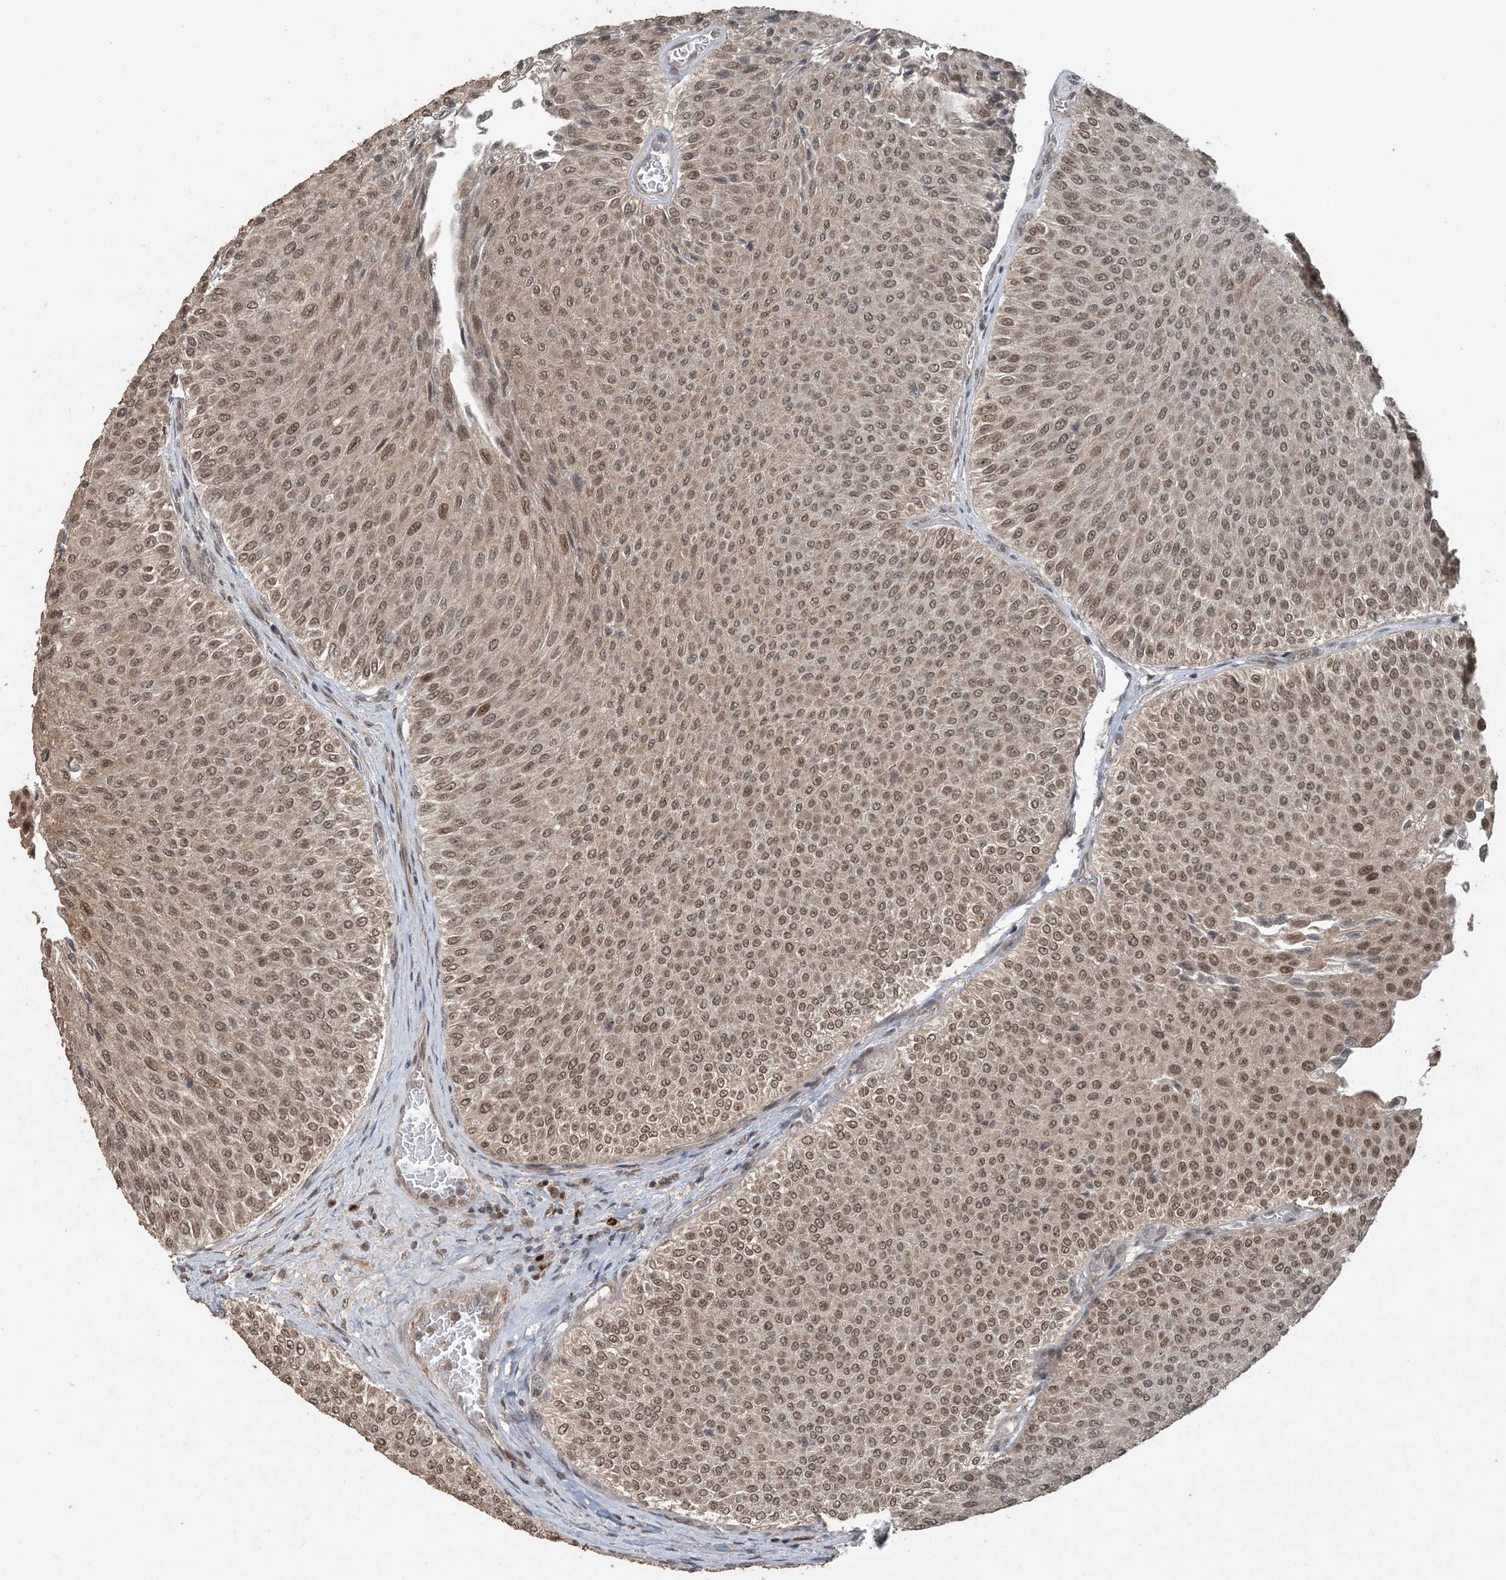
{"staining": {"intensity": "moderate", "quantity": ">75%", "location": "nuclear"}, "tissue": "urothelial cancer", "cell_type": "Tumor cells", "image_type": "cancer", "snomed": [{"axis": "morphology", "description": "Urothelial carcinoma, Low grade"}, {"axis": "topography", "description": "Urinary bladder"}], "caption": "About >75% of tumor cells in urothelial cancer show moderate nuclear protein staining as visualized by brown immunohistochemical staining.", "gene": "ATP13A2", "patient": {"sex": "male", "age": 78}}